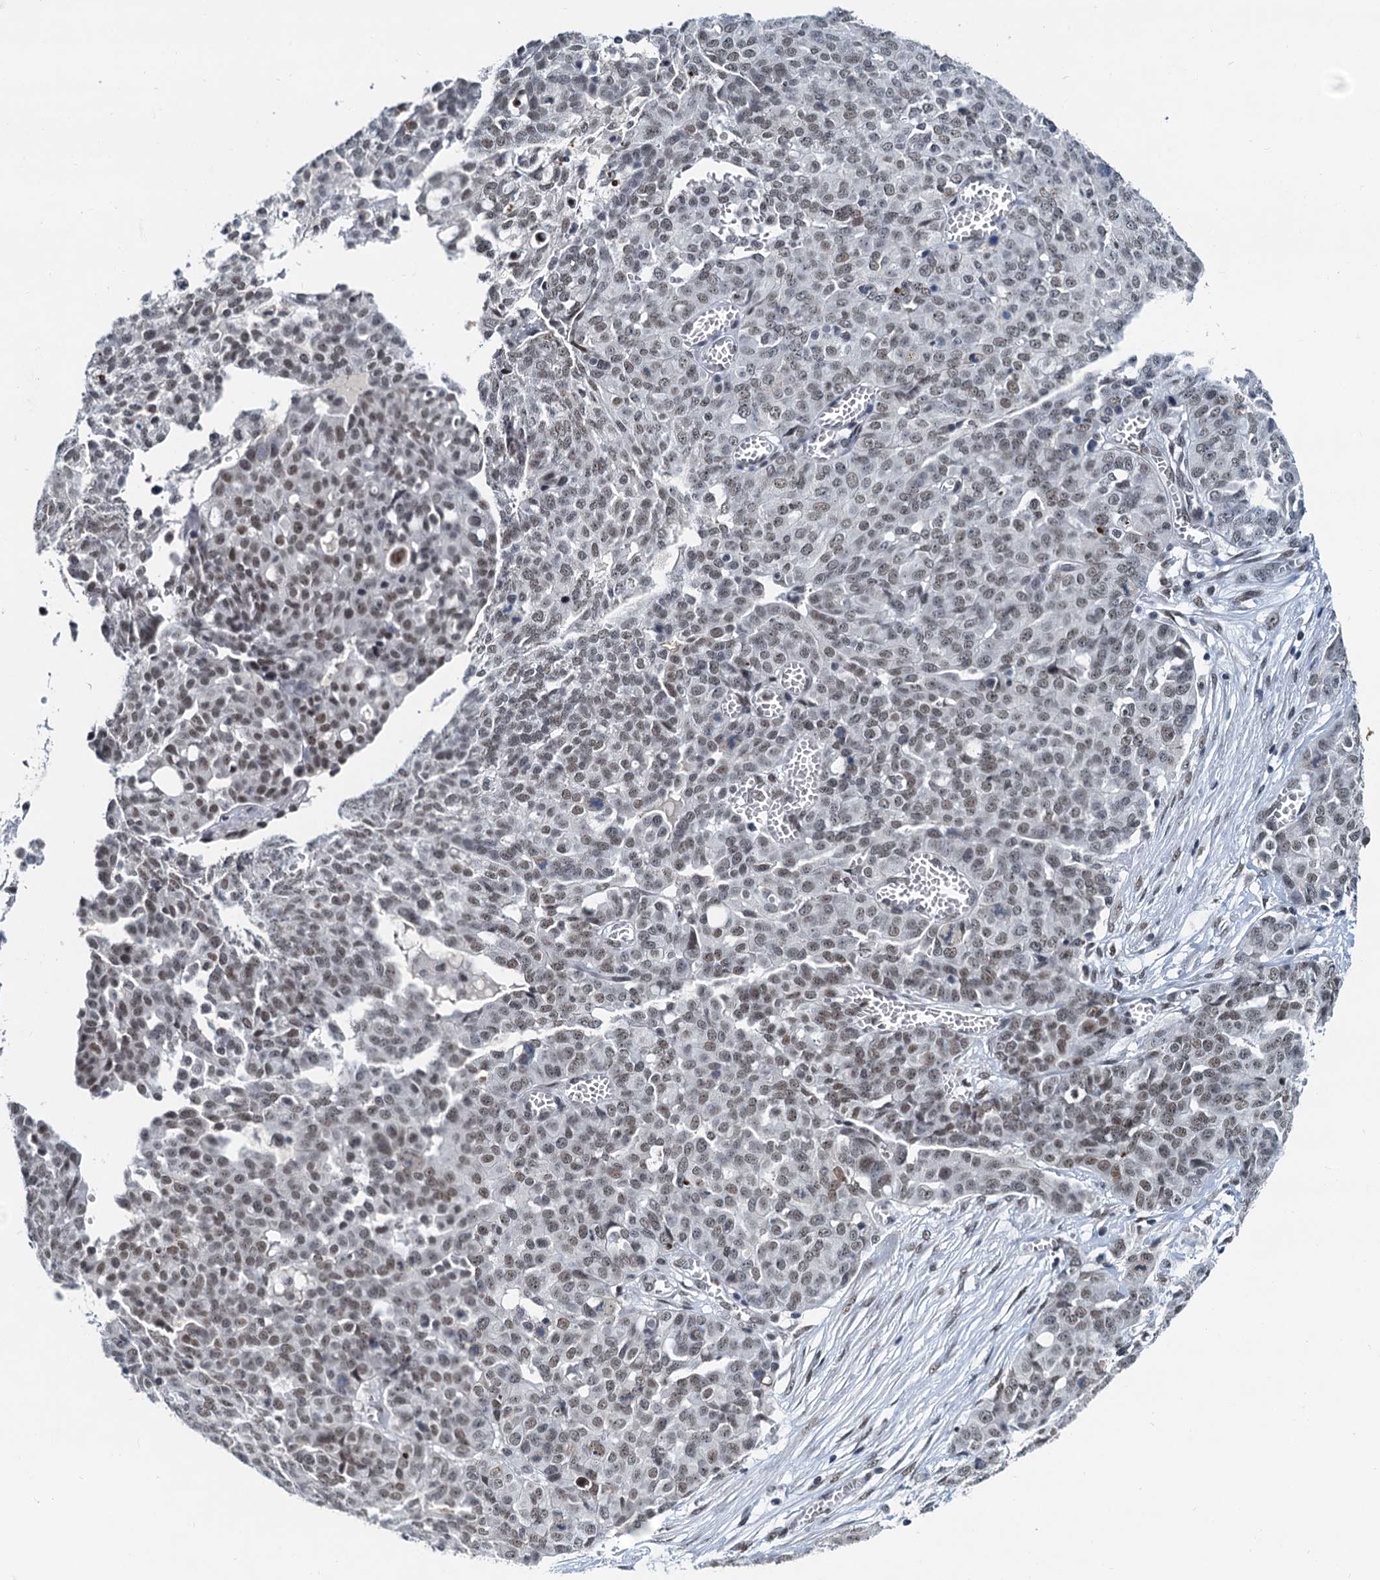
{"staining": {"intensity": "weak", "quantity": ">75%", "location": "nuclear"}, "tissue": "ovarian cancer", "cell_type": "Tumor cells", "image_type": "cancer", "snomed": [{"axis": "morphology", "description": "Cystadenocarcinoma, serous, NOS"}, {"axis": "topography", "description": "Soft tissue"}, {"axis": "topography", "description": "Ovary"}], "caption": "High-magnification brightfield microscopy of serous cystadenocarcinoma (ovarian) stained with DAB (brown) and counterstained with hematoxylin (blue). tumor cells exhibit weak nuclear positivity is seen in about>75% of cells.", "gene": "SNRPD1", "patient": {"sex": "female", "age": 57}}